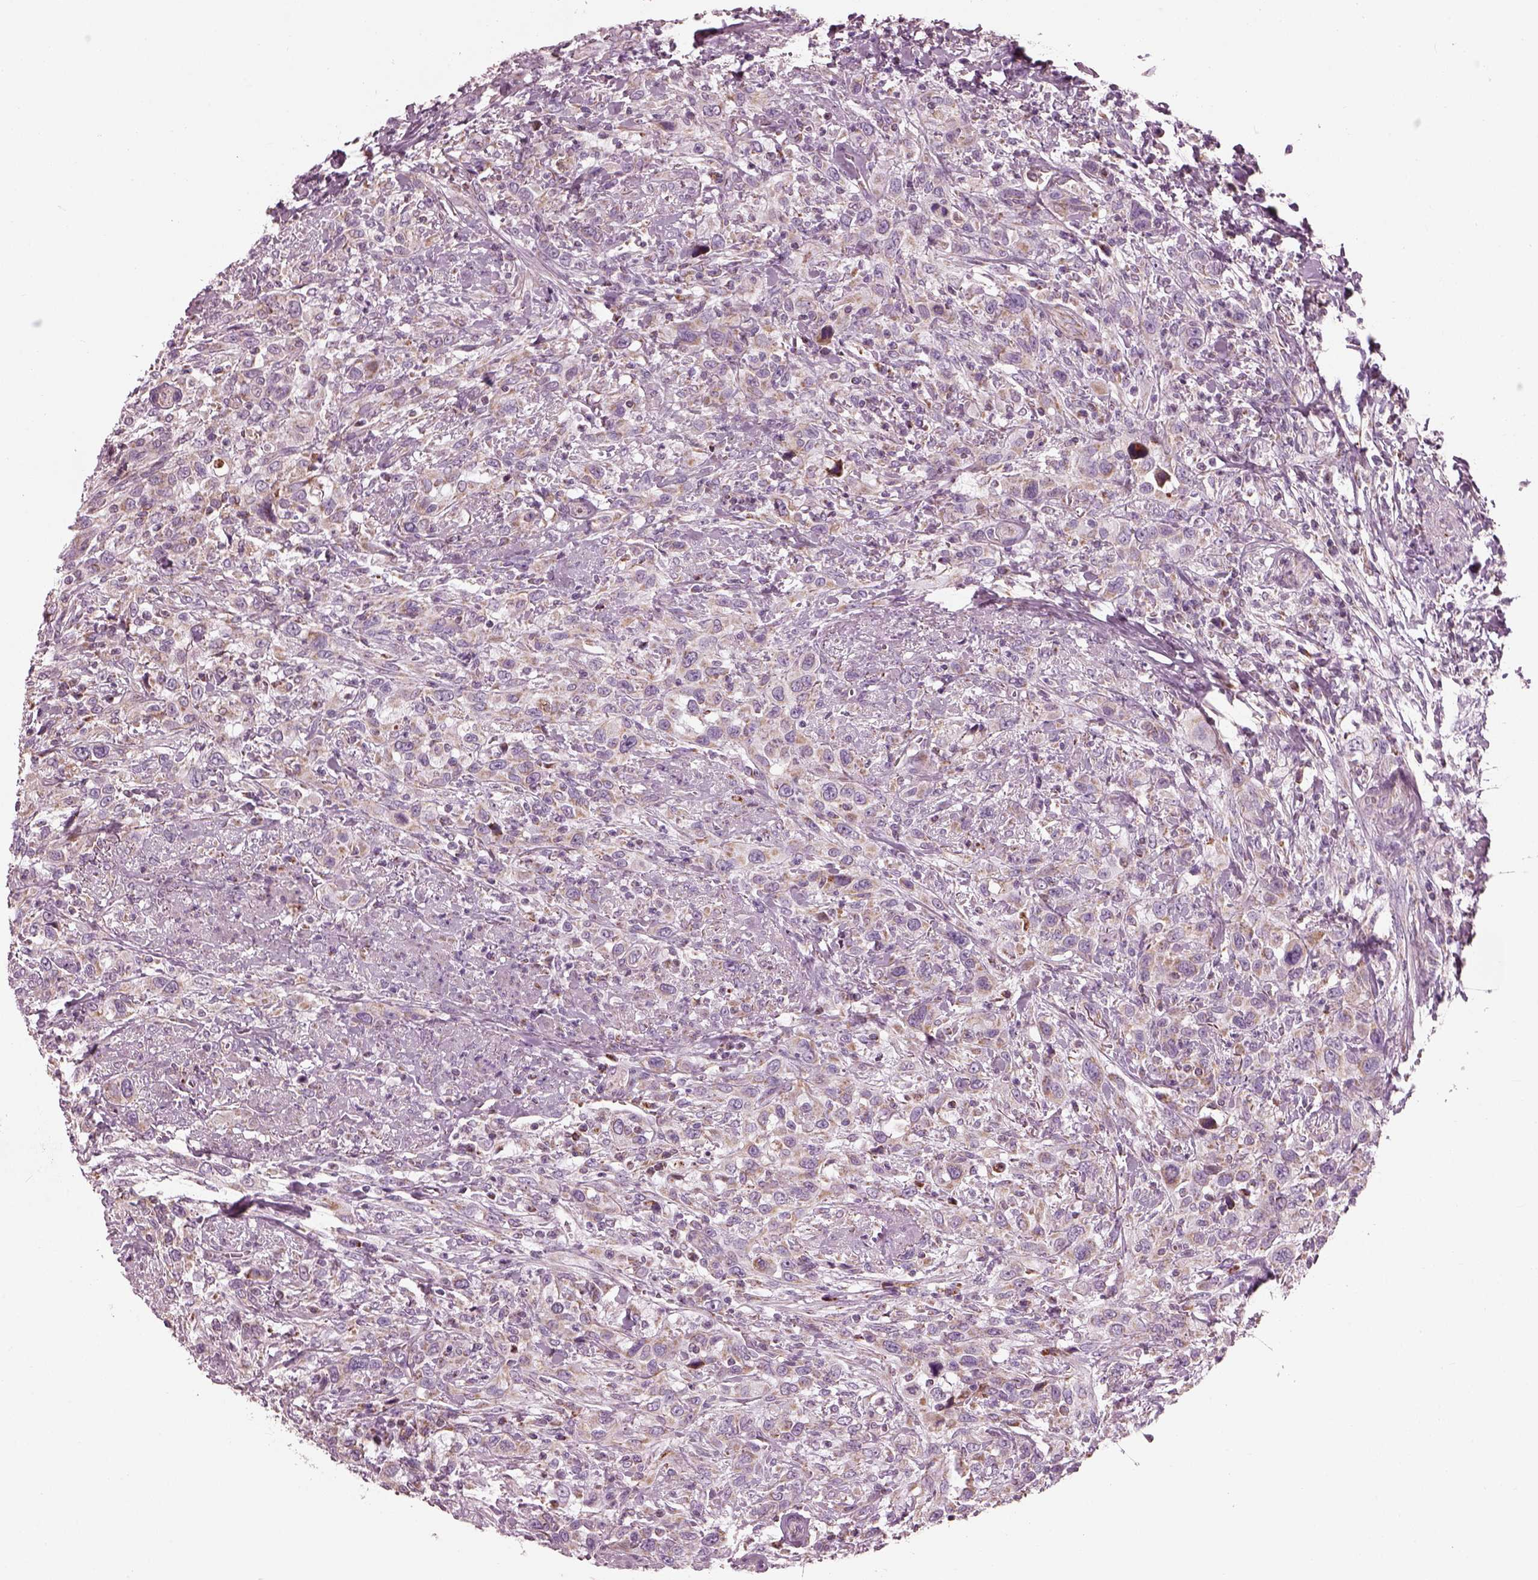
{"staining": {"intensity": "weak", "quantity": ">75%", "location": "cytoplasmic/membranous"}, "tissue": "urothelial cancer", "cell_type": "Tumor cells", "image_type": "cancer", "snomed": [{"axis": "morphology", "description": "Urothelial carcinoma, NOS"}, {"axis": "morphology", "description": "Urothelial carcinoma, High grade"}, {"axis": "topography", "description": "Urinary bladder"}], "caption": "Protein expression analysis of human urothelial cancer reveals weak cytoplasmic/membranous staining in approximately >75% of tumor cells.", "gene": "ATP5MF", "patient": {"sex": "female", "age": 64}}